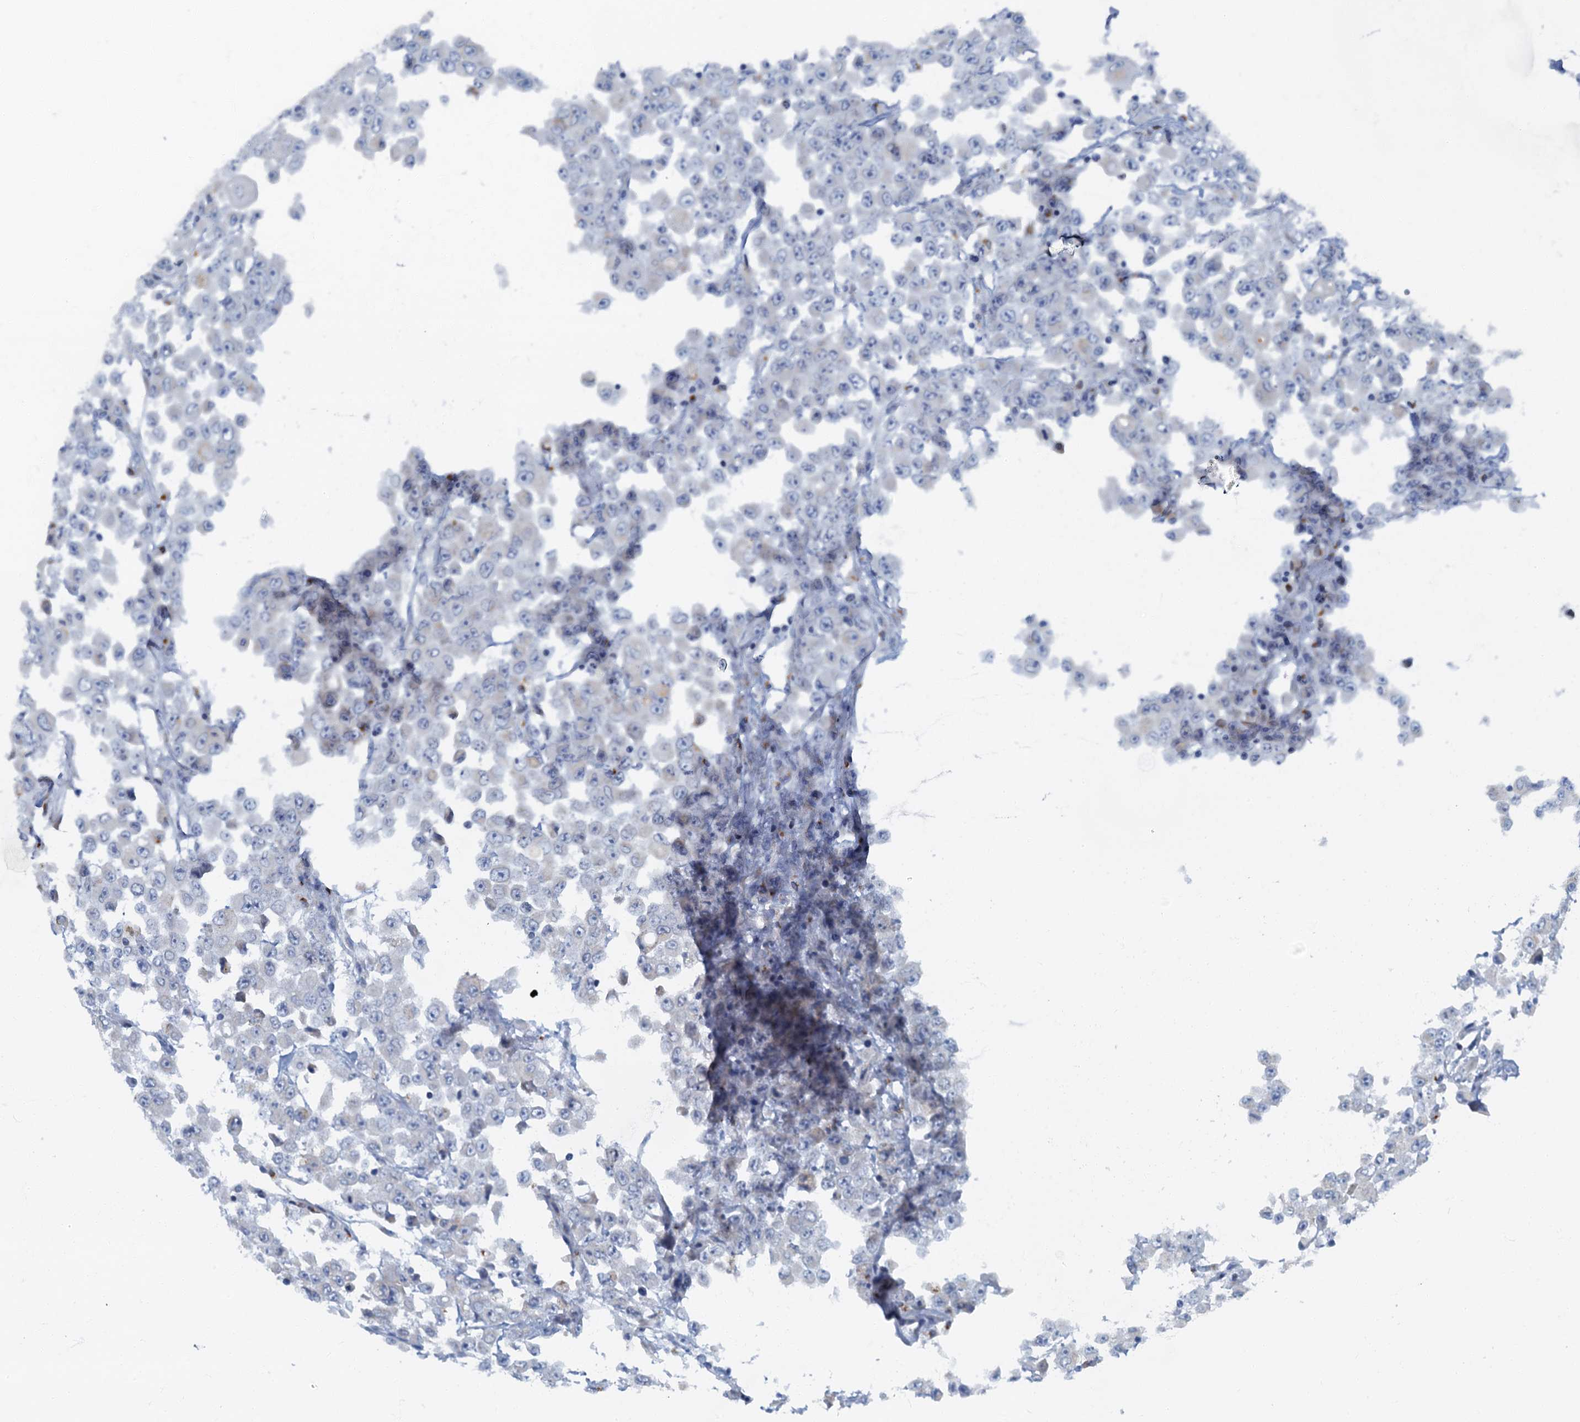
{"staining": {"intensity": "negative", "quantity": "none", "location": "none"}, "tissue": "colorectal cancer", "cell_type": "Tumor cells", "image_type": "cancer", "snomed": [{"axis": "morphology", "description": "Adenocarcinoma, NOS"}, {"axis": "topography", "description": "Colon"}], "caption": "IHC micrograph of neoplastic tissue: colorectal cancer (adenocarcinoma) stained with DAB (3,3'-diaminobenzidine) reveals no significant protein staining in tumor cells.", "gene": "LYPD3", "patient": {"sex": "male", "age": 51}}